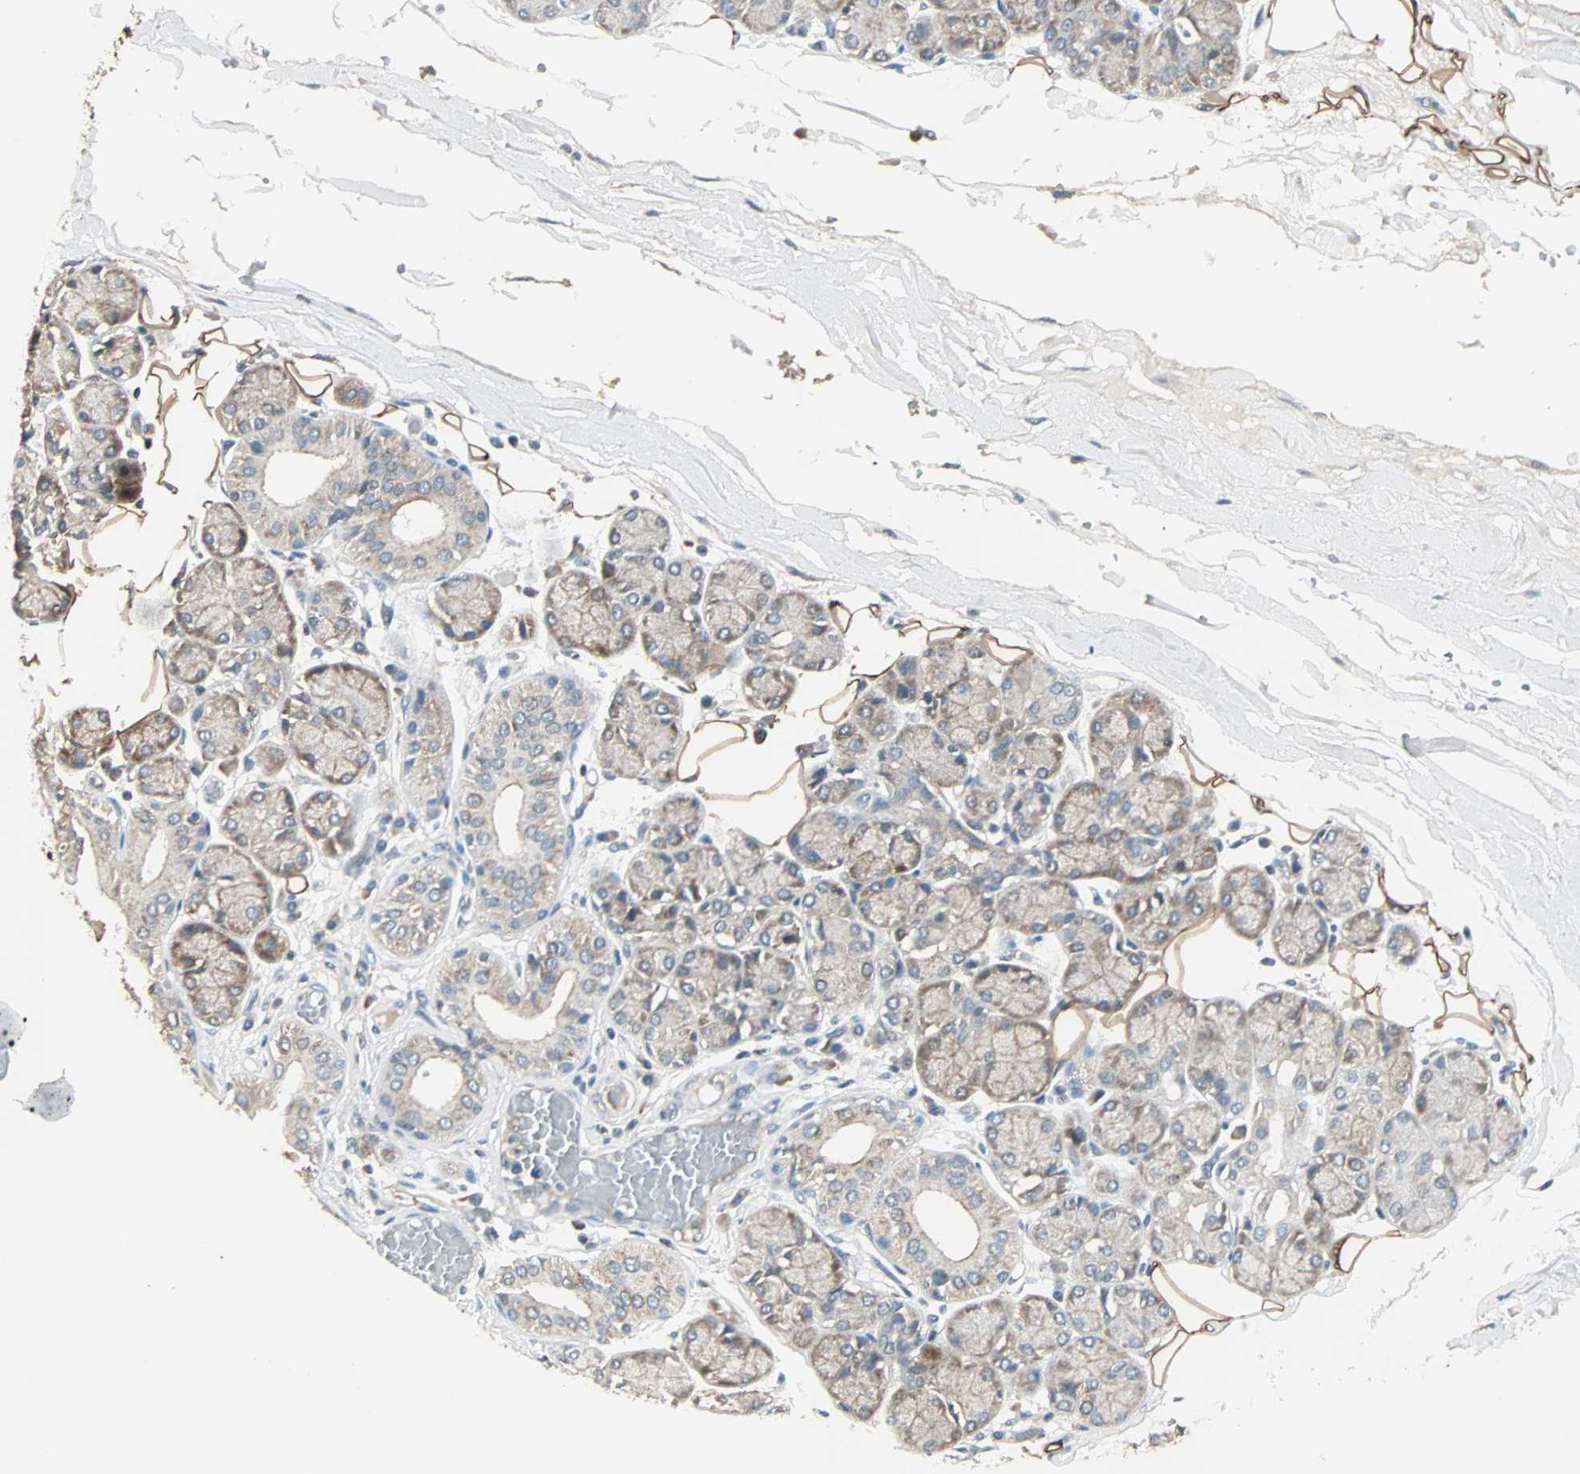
{"staining": {"intensity": "weak", "quantity": "25%-75%", "location": "cytoplasmic/membranous"}, "tissue": "salivary gland", "cell_type": "Glandular cells", "image_type": "normal", "snomed": [{"axis": "morphology", "description": "Normal tissue, NOS"}, {"axis": "topography", "description": "Salivary gland"}], "caption": "Immunohistochemistry of unremarkable human salivary gland demonstrates low levels of weak cytoplasmic/membranous expression in approximately 25%-75% of glandular cells.", "gene": "MAP3K21", "patient": {"sex": "male", "age": 54}}